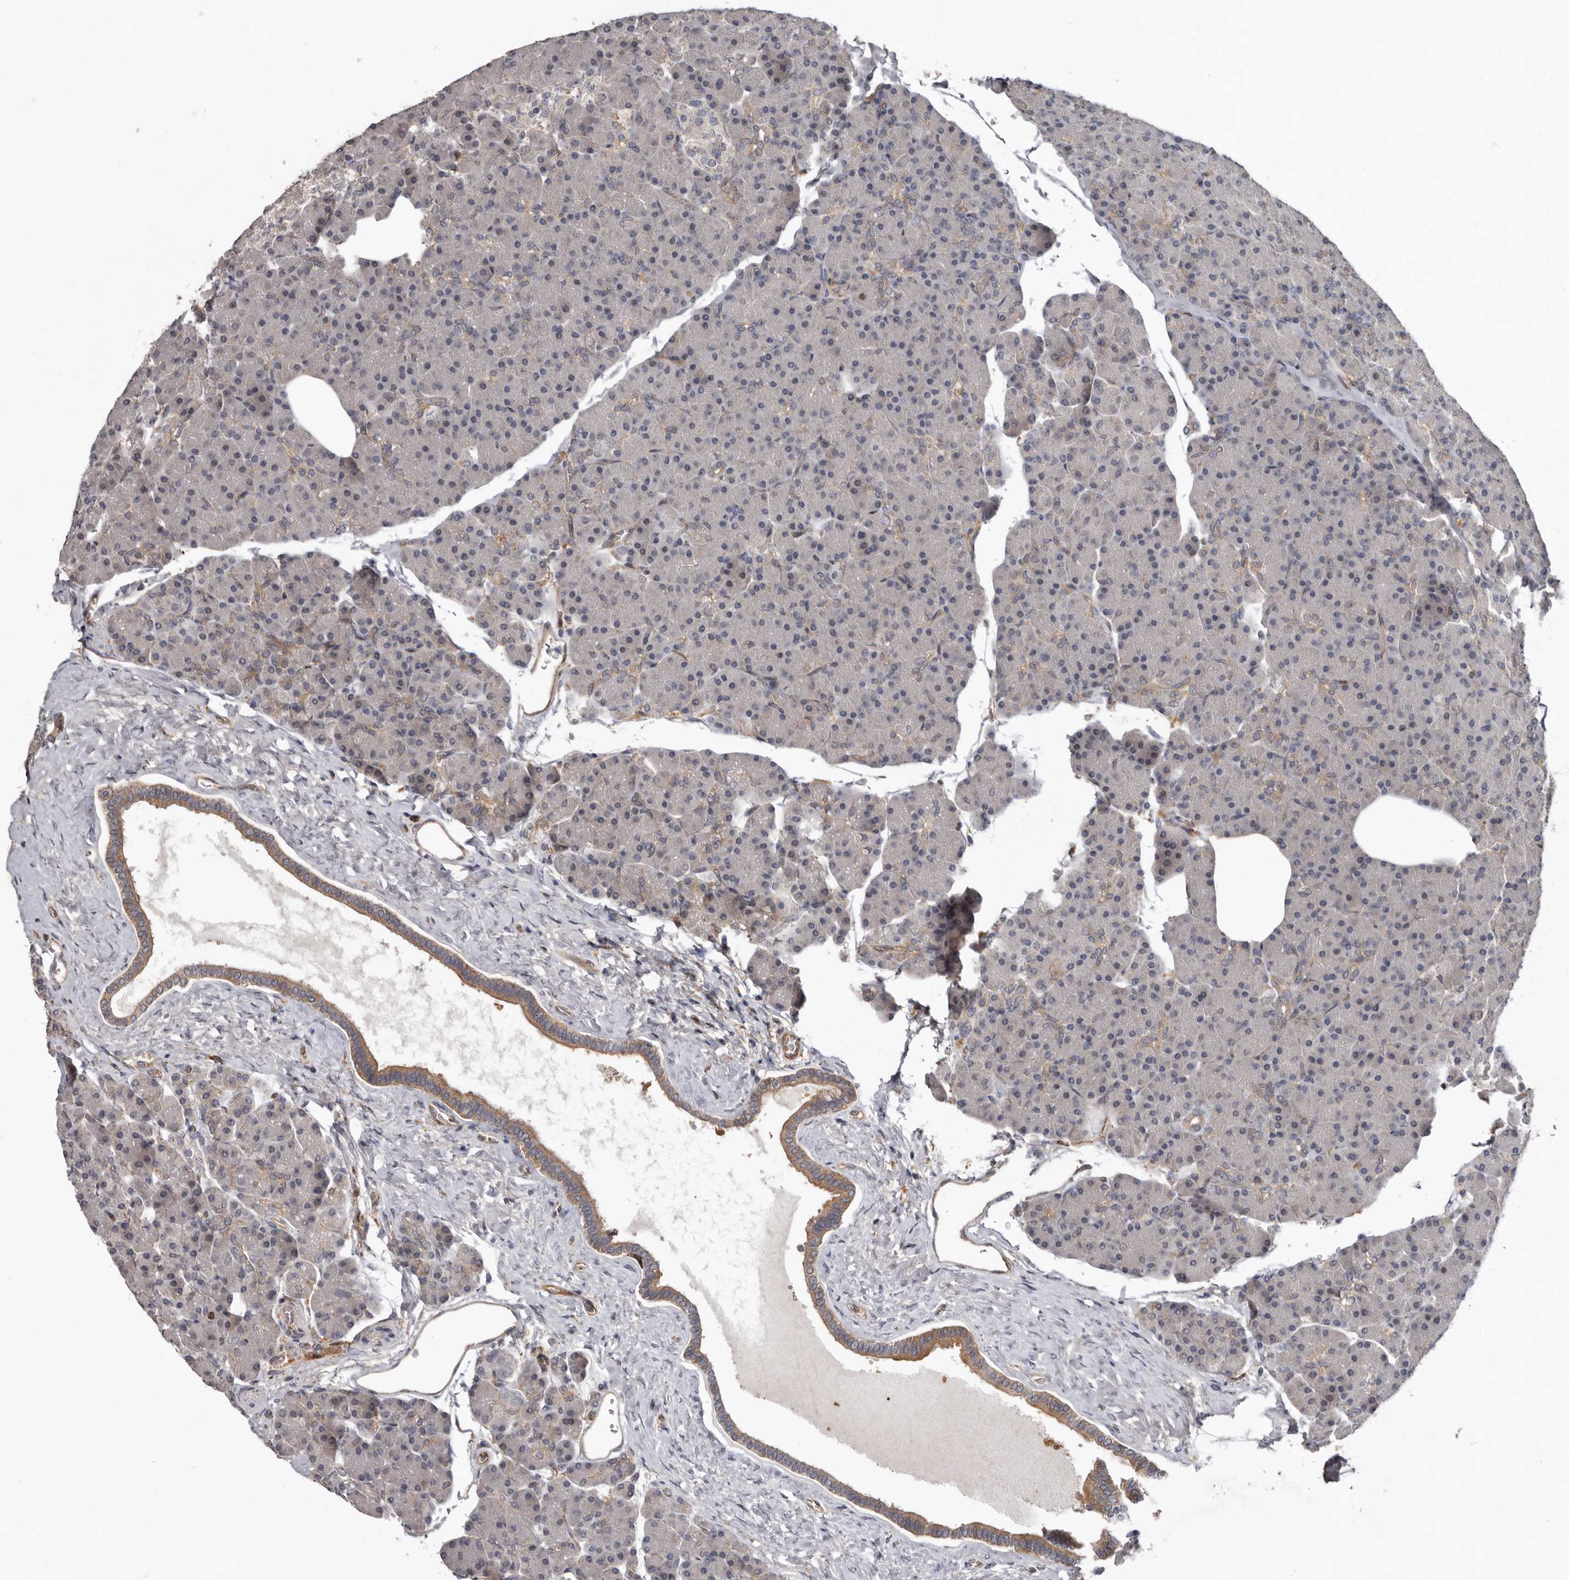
{"staining": {"intensity": "moderate", "quantity": "<25%", "location": "cytoplasmic/membranous"}, "tissue": "pancreas", "cell_type": "Exocrine glandular cells", "image_type": "normal", "snomed": [{"axis": "morphology", "description": "Normal tissue, NOS"}, {"axis": "topography", "description": "Pancreas"}], "caption": "A brown stain highlights moderate cytoplasmic/membranous expression of a protein in exocrine glandular cells of benign human pancreas.", "gene": "CDCA8", "patient": {"sex": "female", "age": 43}}